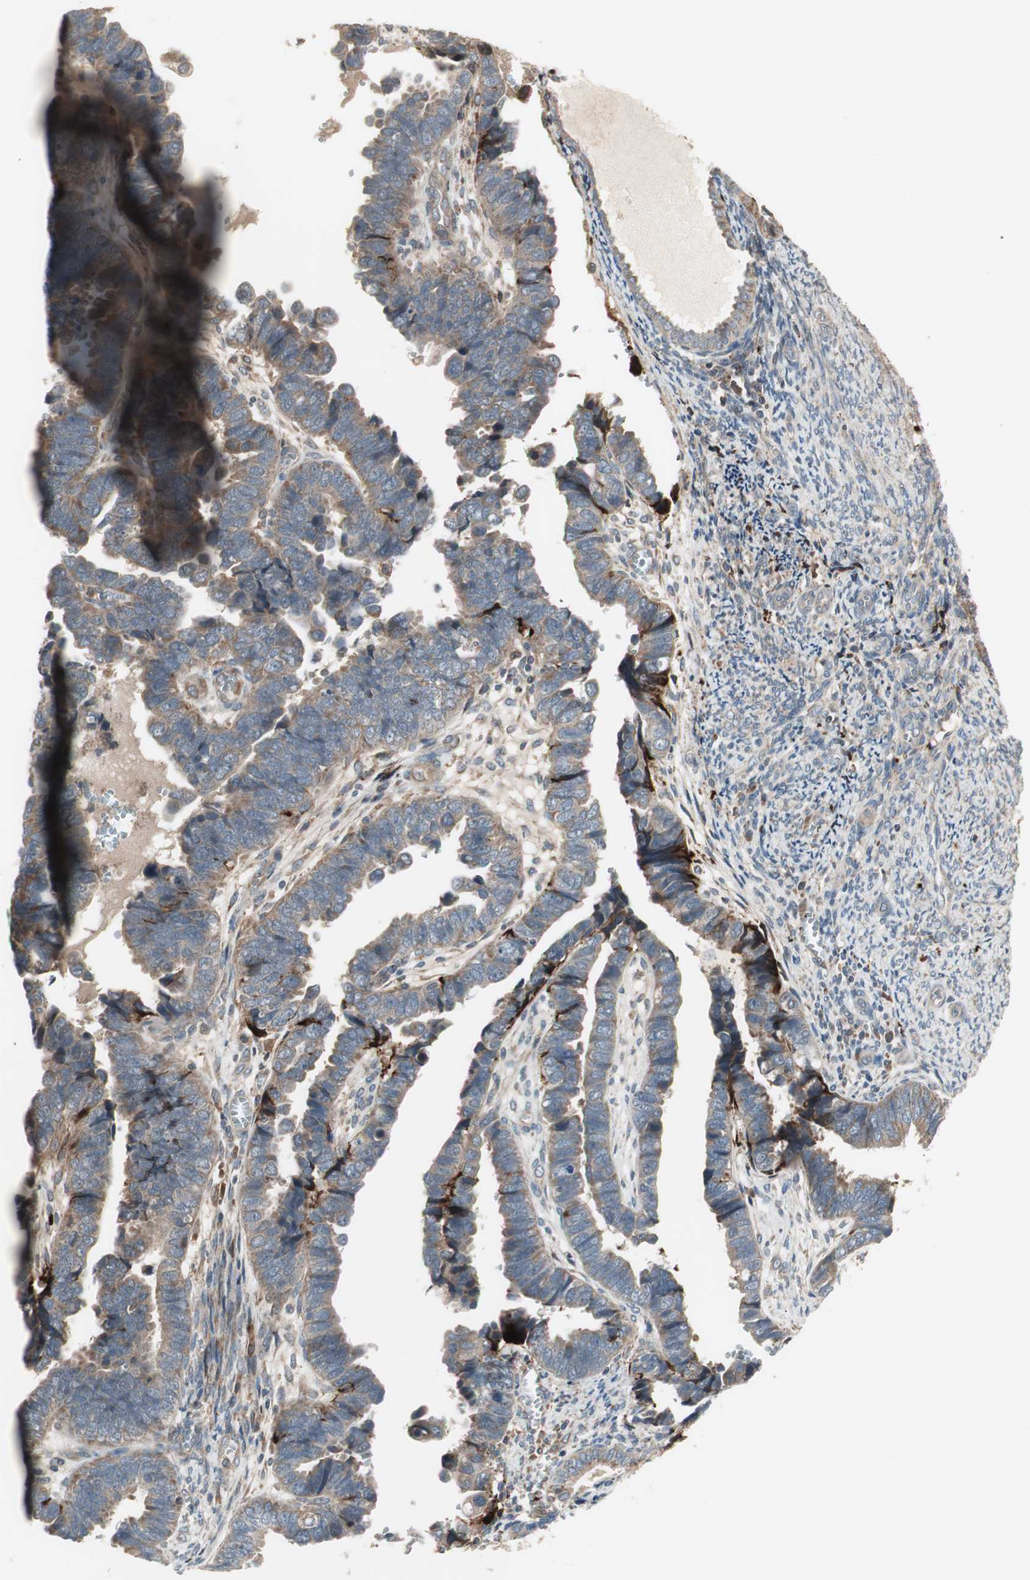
{"staining": {"intensity": "weak", "quantity": ">75%", "location": "cytoplasmic/membranous"}, "tissue": "endometrial cancer", "cell_type": "Tumor cells", "image_type": "cancer", "snomed": [{"axis": "morphology", "description": "Adenocarcinoma, NOS"}, {"axis": "topography", "description": "Endometrium"}], "caption": "Immunohistochemical staining of human endometrial cancer (adenocarcinoma) displays low levels of weak cytoplasmic/membranous staining in approximately >75% of tumor cells. (DAB IHC with brightfield microscopy, high magnification).", "gene": "SFRP1", "patient": {"sex": "female", "age": 75}}